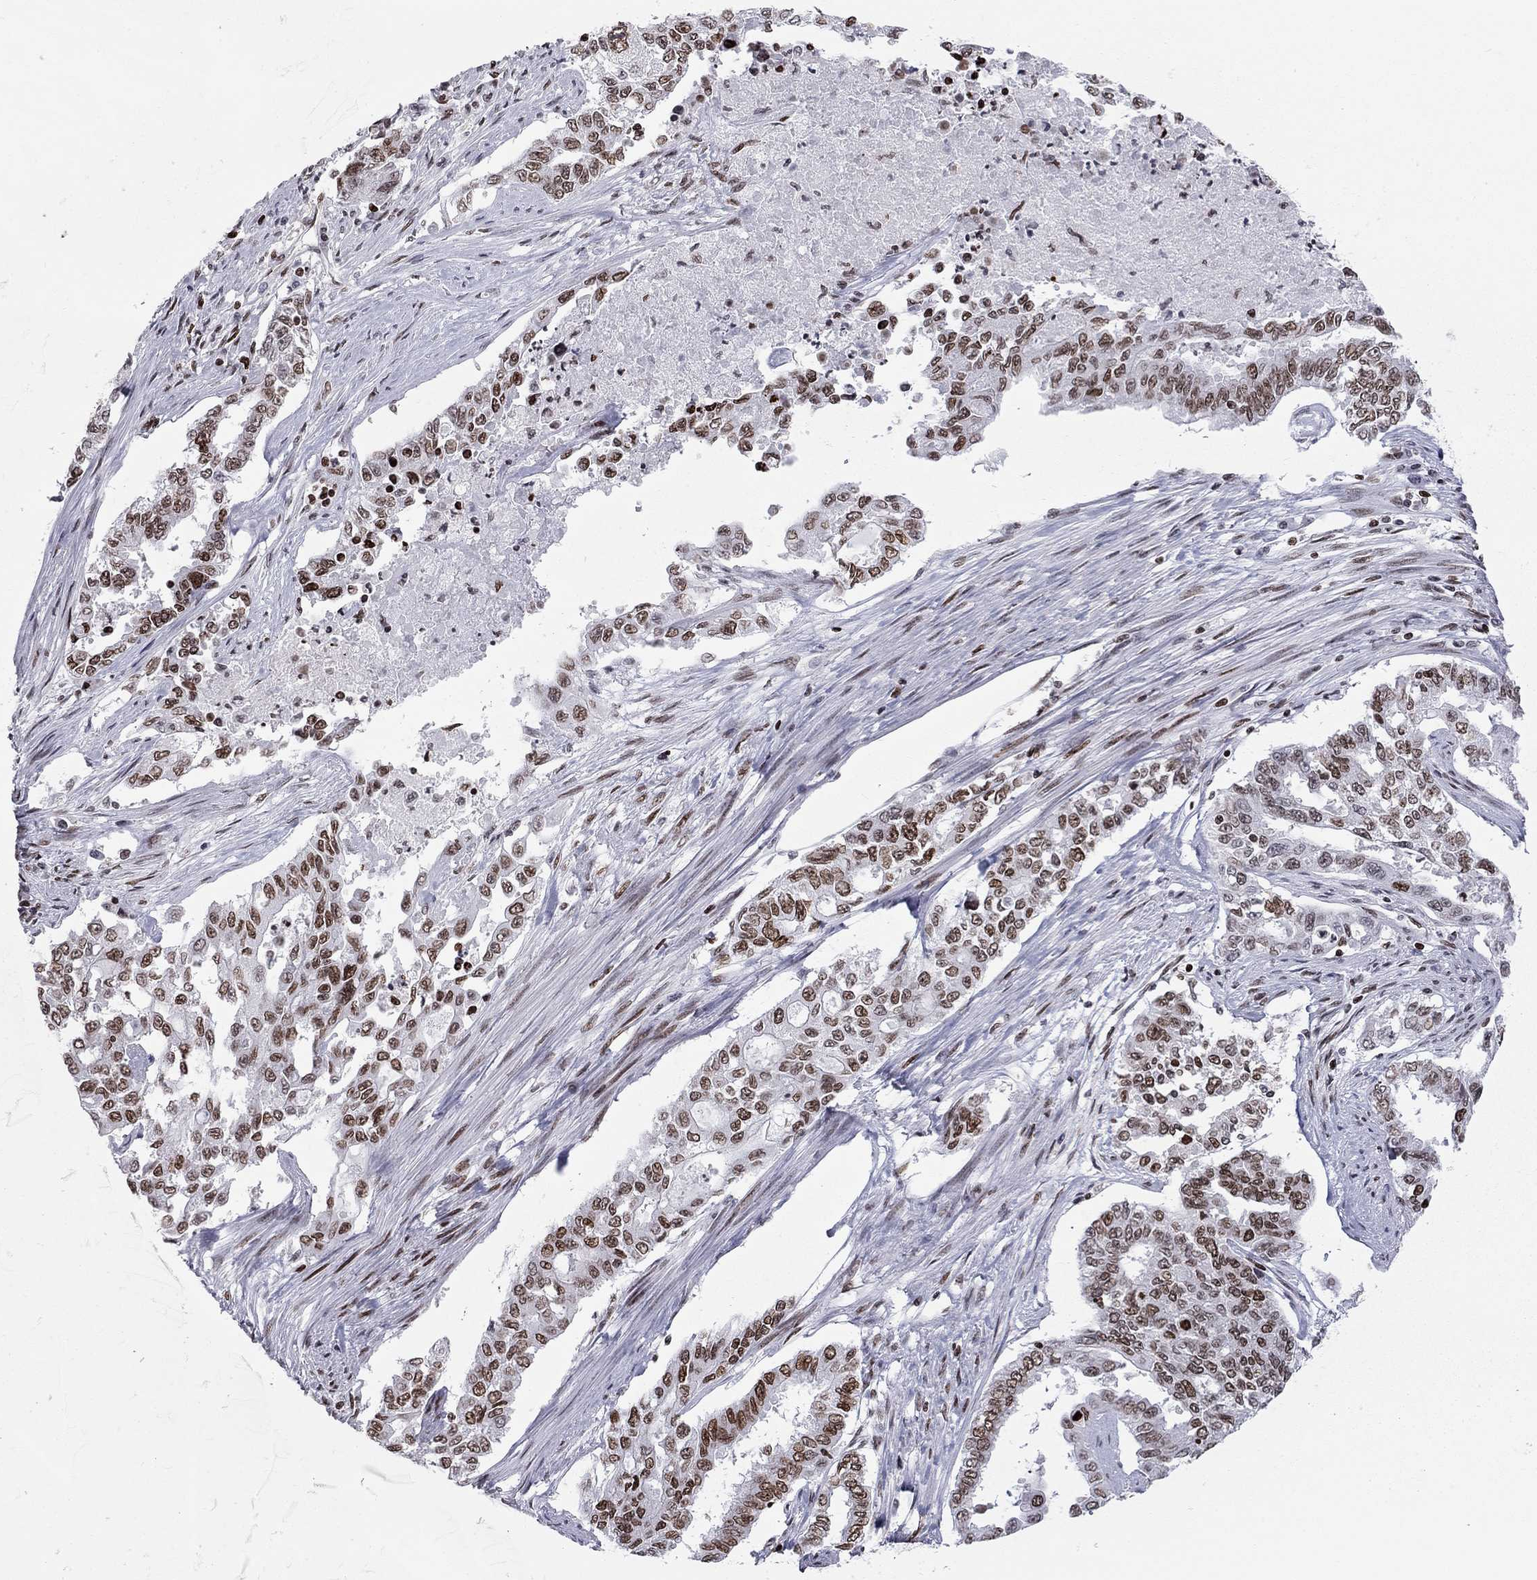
{"staining": {"intensity": "moderate", "quantity": "25%-75%", "location": "nuclear"}, "tissue": "endometrial cancer", "cell_type": "Tumor cells", "image_type": "cancer", "snomed": [{"axis": "morphology", "description": "Adenocarcinoma, NOS"}, {"axis": "topography", "description": "Uterus"}], "caption": "Tumor cells show medium levels of moderate nuclear staining in approximately 25%-75% of cells in endometrial cancer (adenocarcinoma).", "gene": "H2AX", "patient": {"sex": "female", "age": 59}}